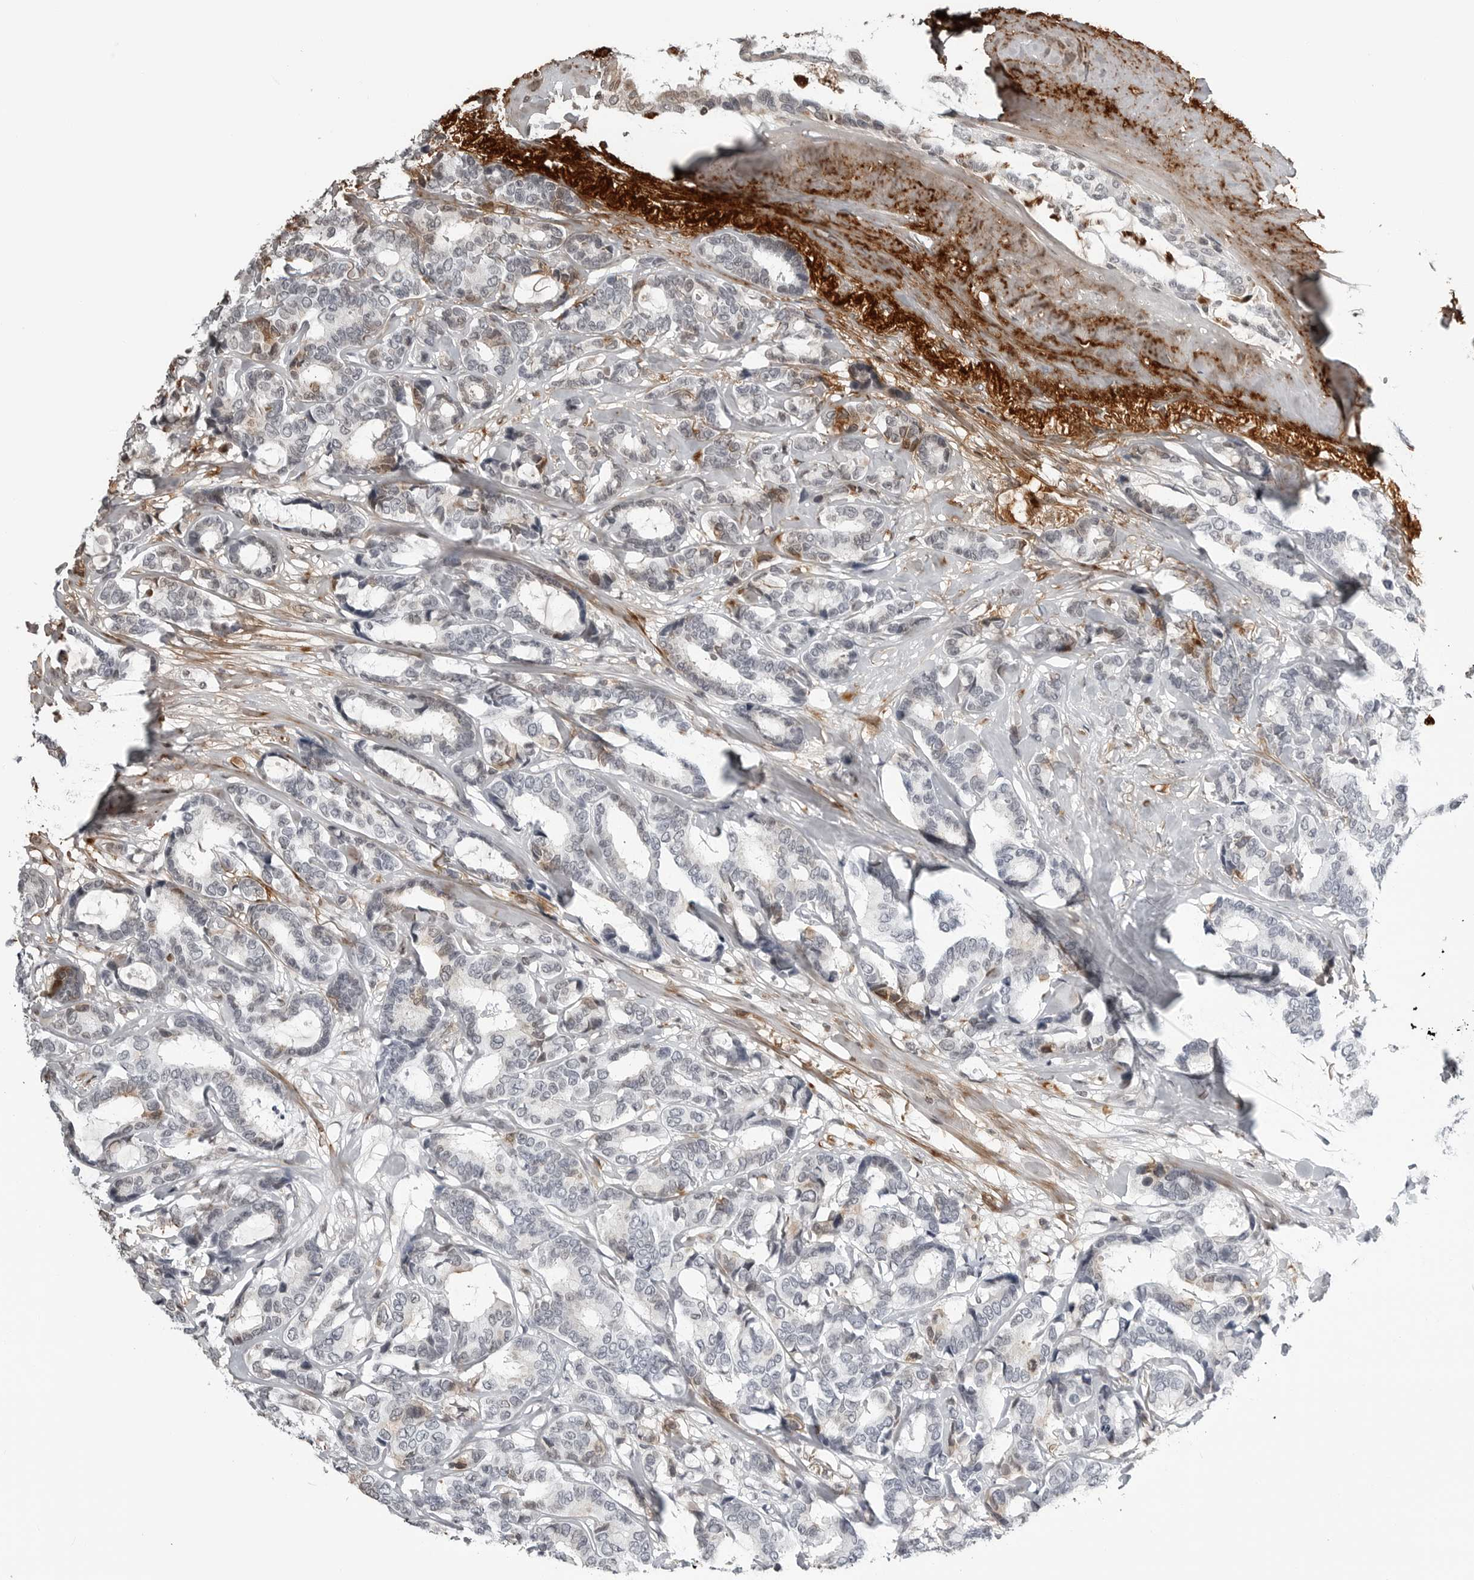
{"staining": {"intensity": "negative", "quantity": "none", "location": "none"}, "tissue": "breast cancer", "cell_type": "Tumor cells", "image_type": "cancer", "snomed": [{"axis": "morphology", "description": "Duct carcinoma"}, {"axis": "topography", "description": "Breast"}], "caption": "Immunohistochemistry of human breast cancer displays no staining in tumor cells.", "gene": "CXCR5", "patient": {"sex": "female", "age": 87}}